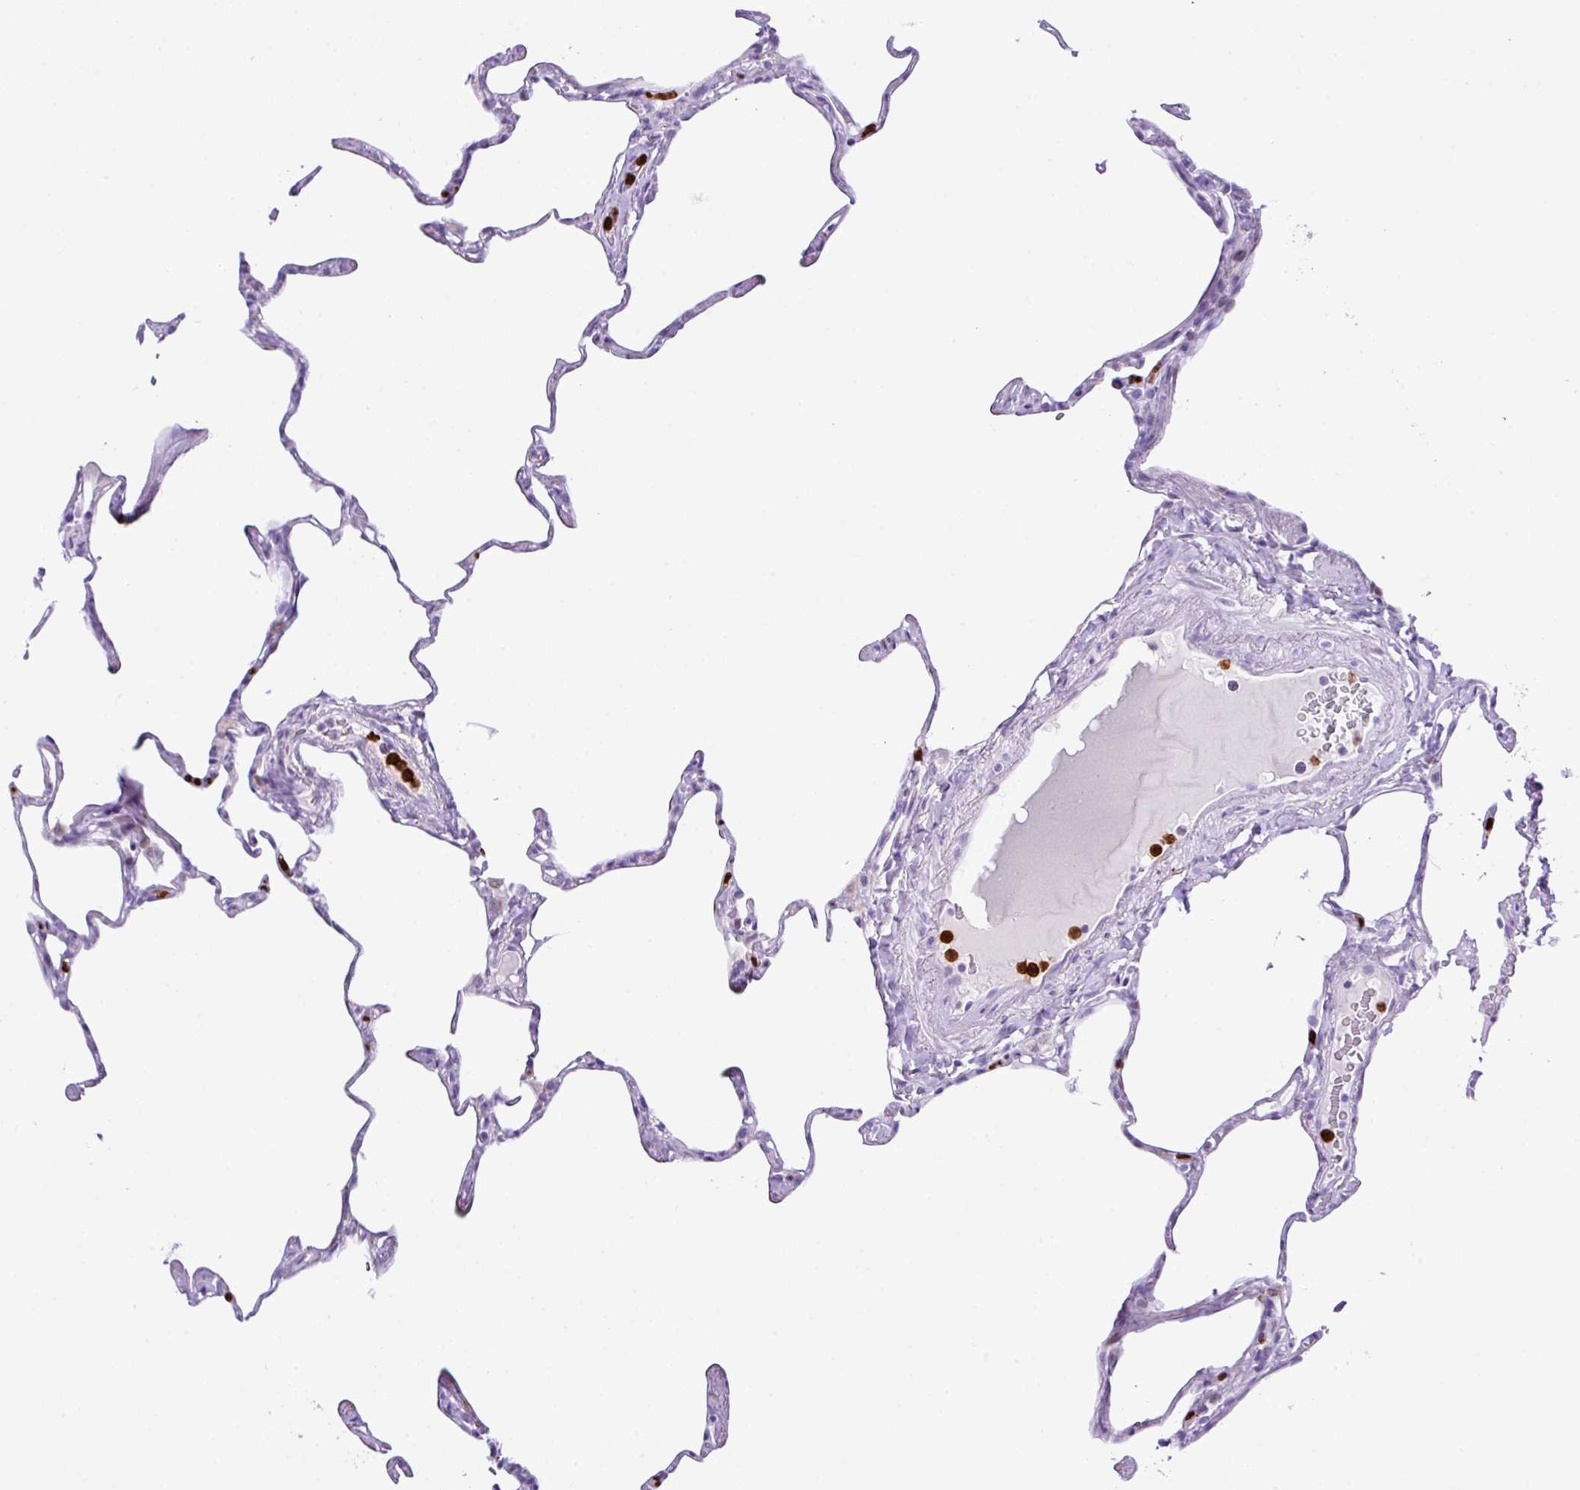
{"staining": {"intensity": "negative", "quantity": "none", "location": "none"}, "tissue": "lung", "cell_type": "Alveolar cells", "image_type": "normal", "snomed": [{"axis": "morphology", "description": "Normal tissue, NOS"}, {"axis": "topography", "description": "Lung"}], "caption": "Alveolar cells are negative for brown protein staining in normal lung. (Immunohistochemistry, brightfield microscopy, high magnification).", "gene": "RCAN2", "patient": {"sex": "male", "age": 65}}